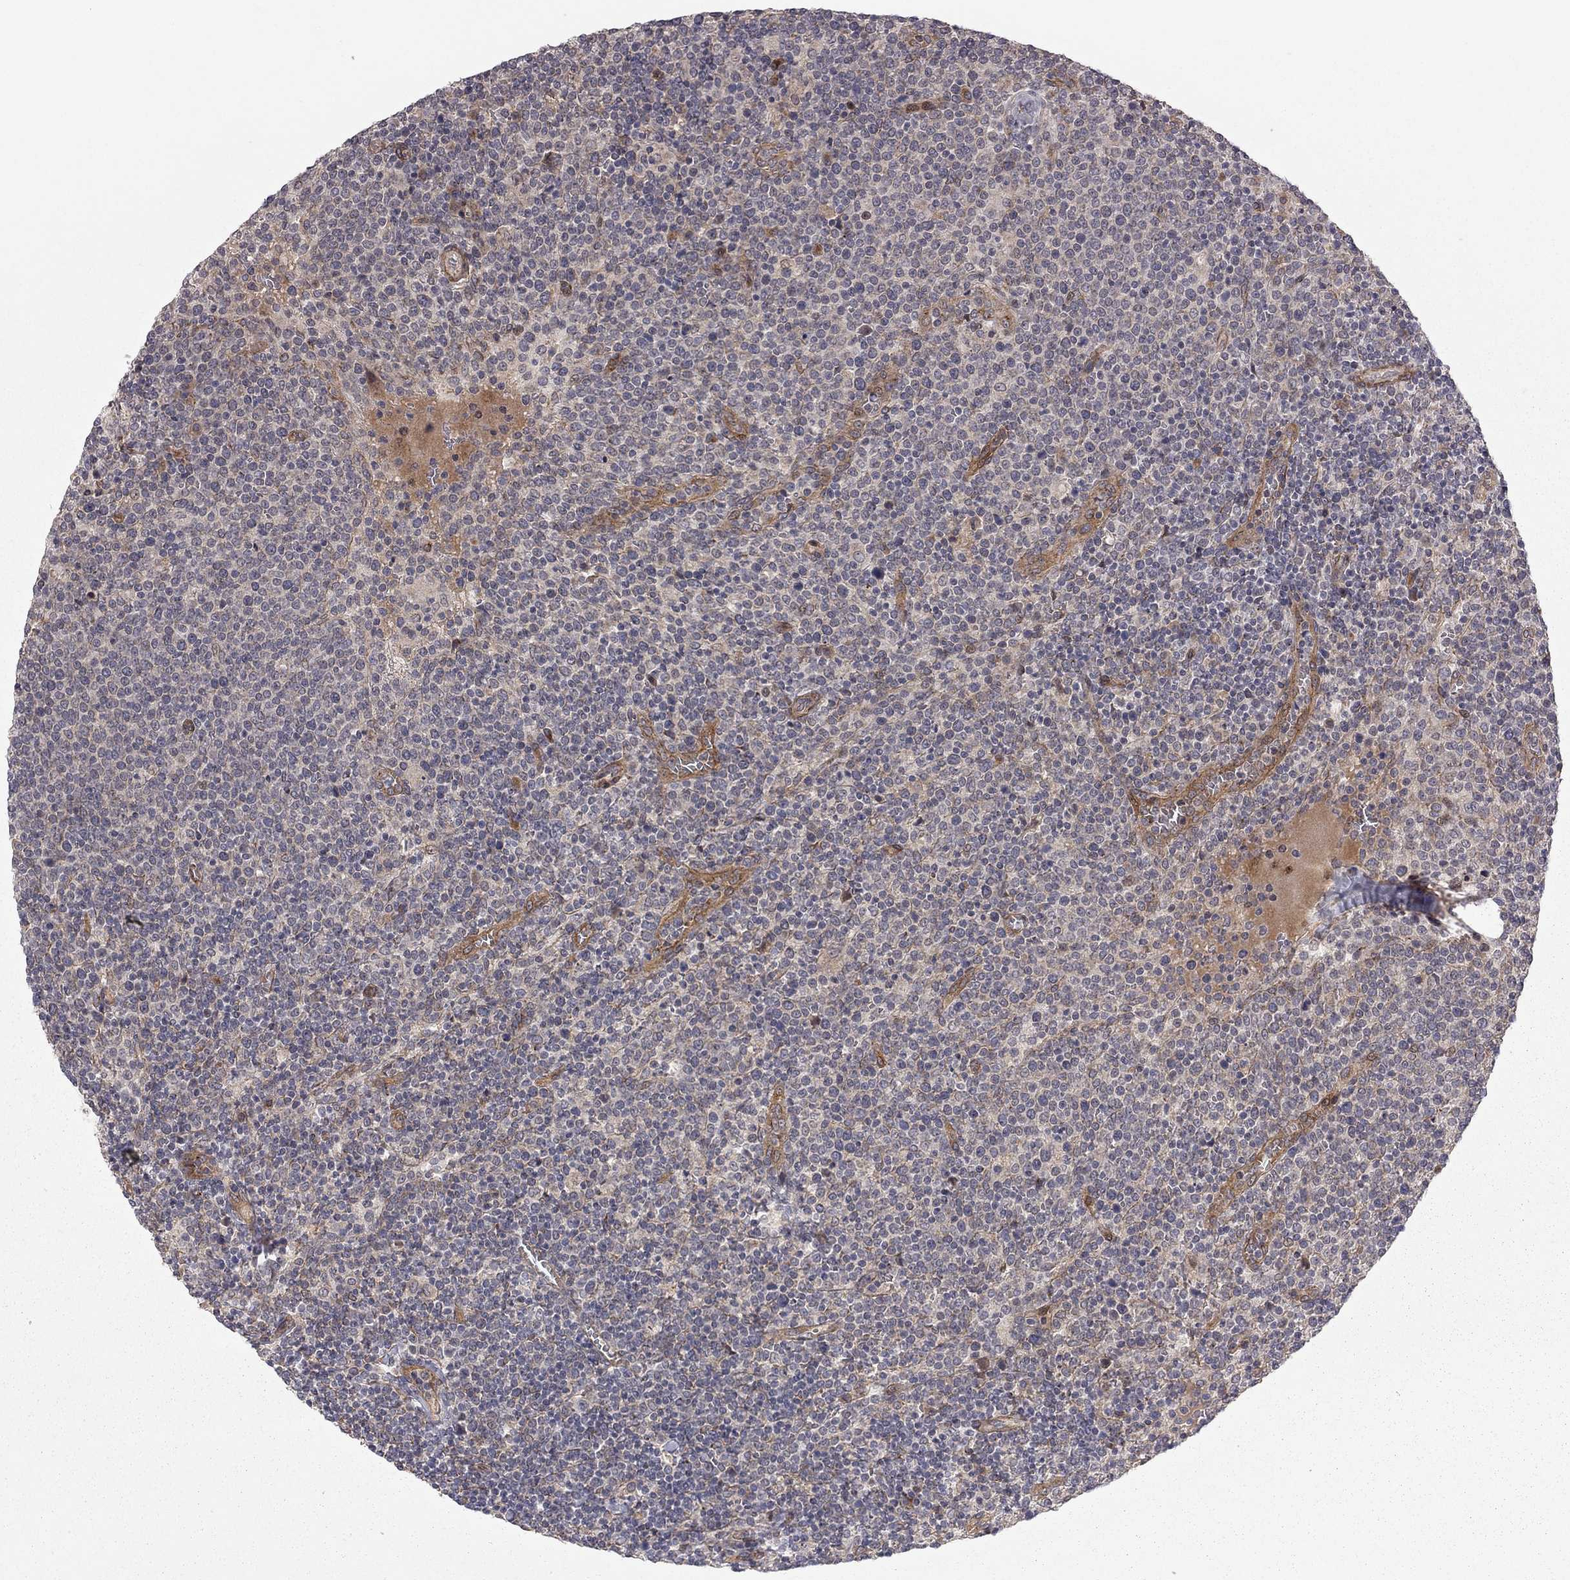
{"staining": {"intensity": "negative", "quantity": "none", "location": "none"}, "tissue": "lymphoma", "cell_type": "Tumor cells", "image_type": "cancer", "snomed": [{"axis": "morphology", "description": "Malignant lymphoma, non-Hodgkin's type, High grade"}, {"axis": "topography", "description": "Lymph node"}], "caption": "This is a histopathology image of immunohistochemistry (IHC) staining of malignant lymphoma, non-Hodgkin's type (high-grade), which shows no positivity in tumor cells.", "gene": "EXOC3L2", "patient": {"sex": "male", "age": 61}}